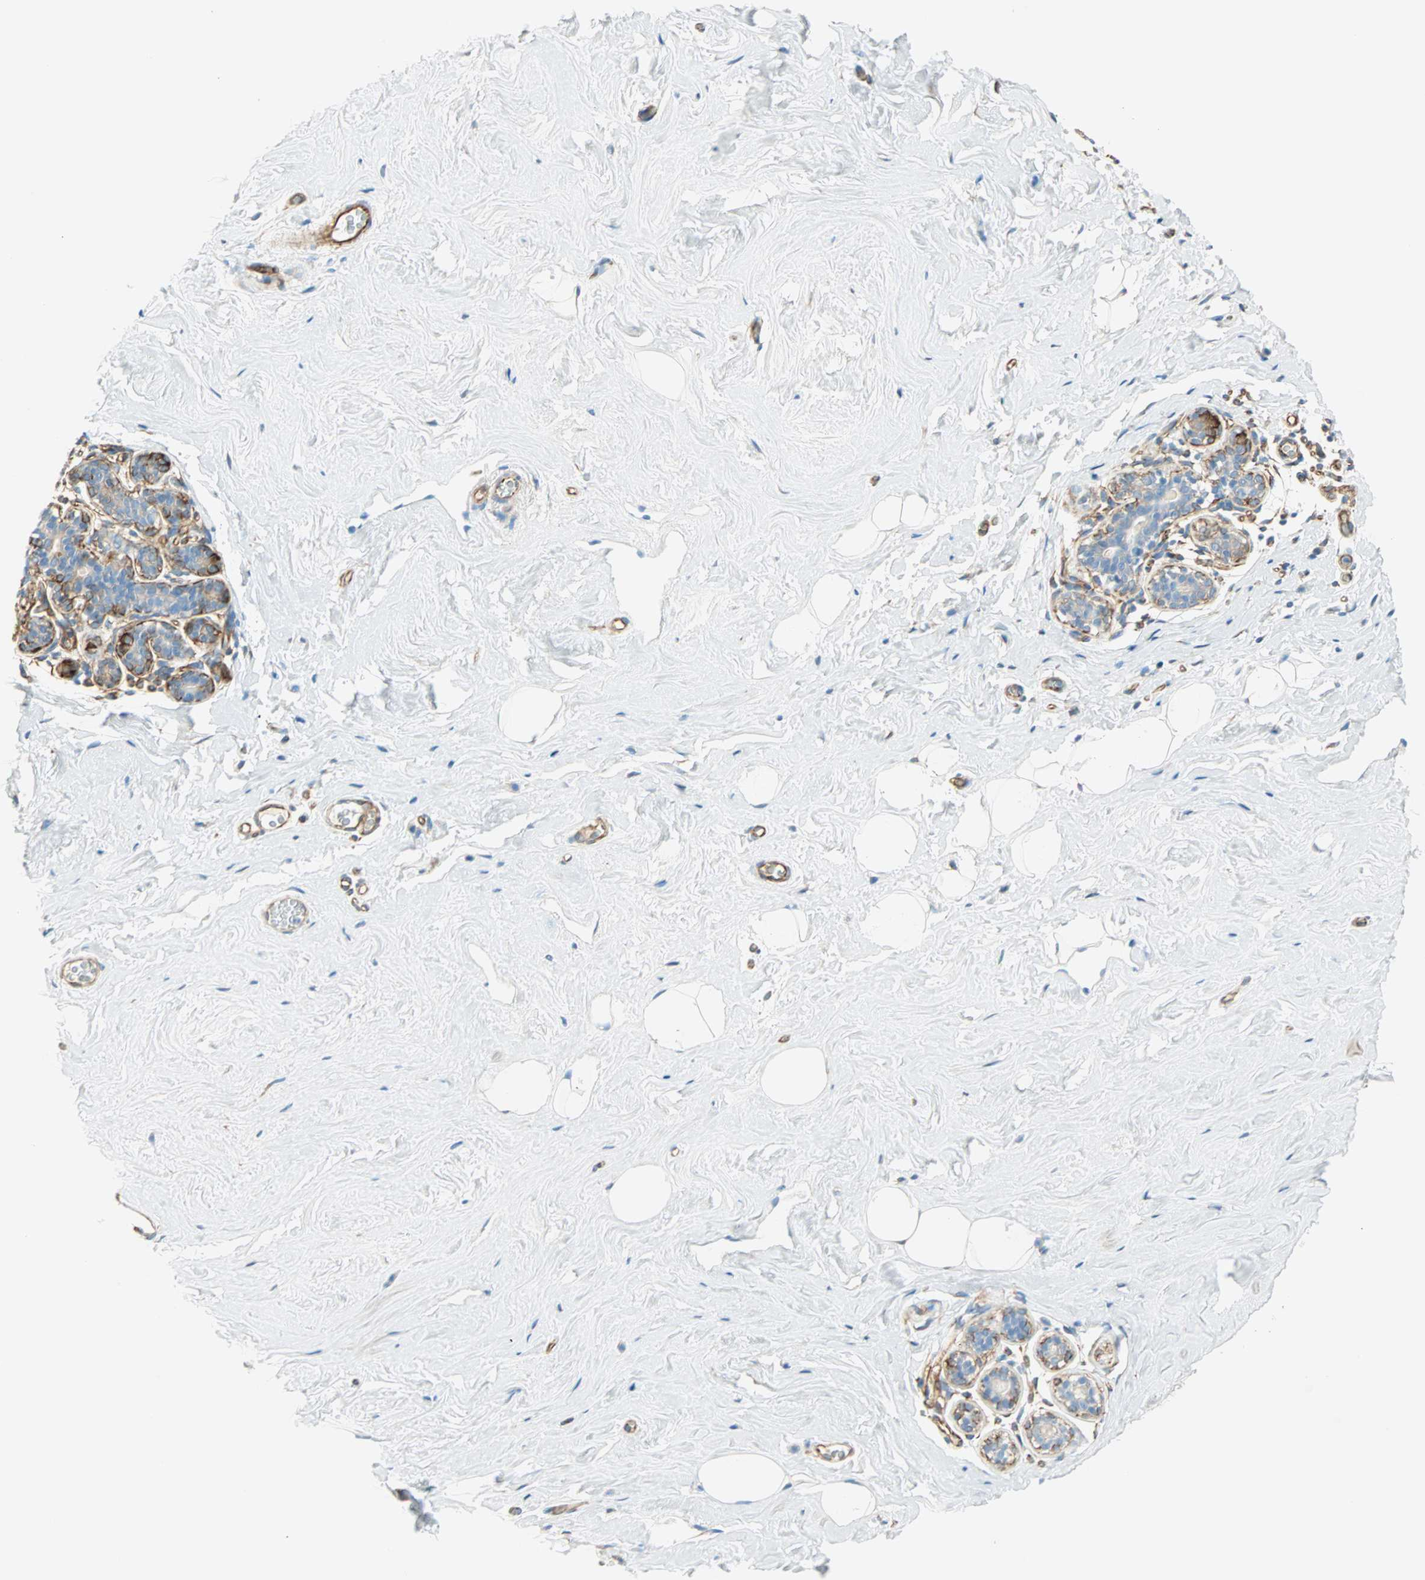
{"staining": {"intensity": "negative", "quantity": "none", "location": "none"}, "tissue": "breast", "cell_type": "Adipocytes", "image_type": "normal", "snomed": [{"axis": "morphology", "description": "Normal tissue, NOS"}, {"axis": "topography", "description": "Breast"}], "caption": "The micrograph shows no staining of adipocytes in unremarkable breast. (Immunohistochemistry (ihc), brightfield microscopy, high magnification).", "gene": "NES", "patient": {"sex": "female", "age": 75}}